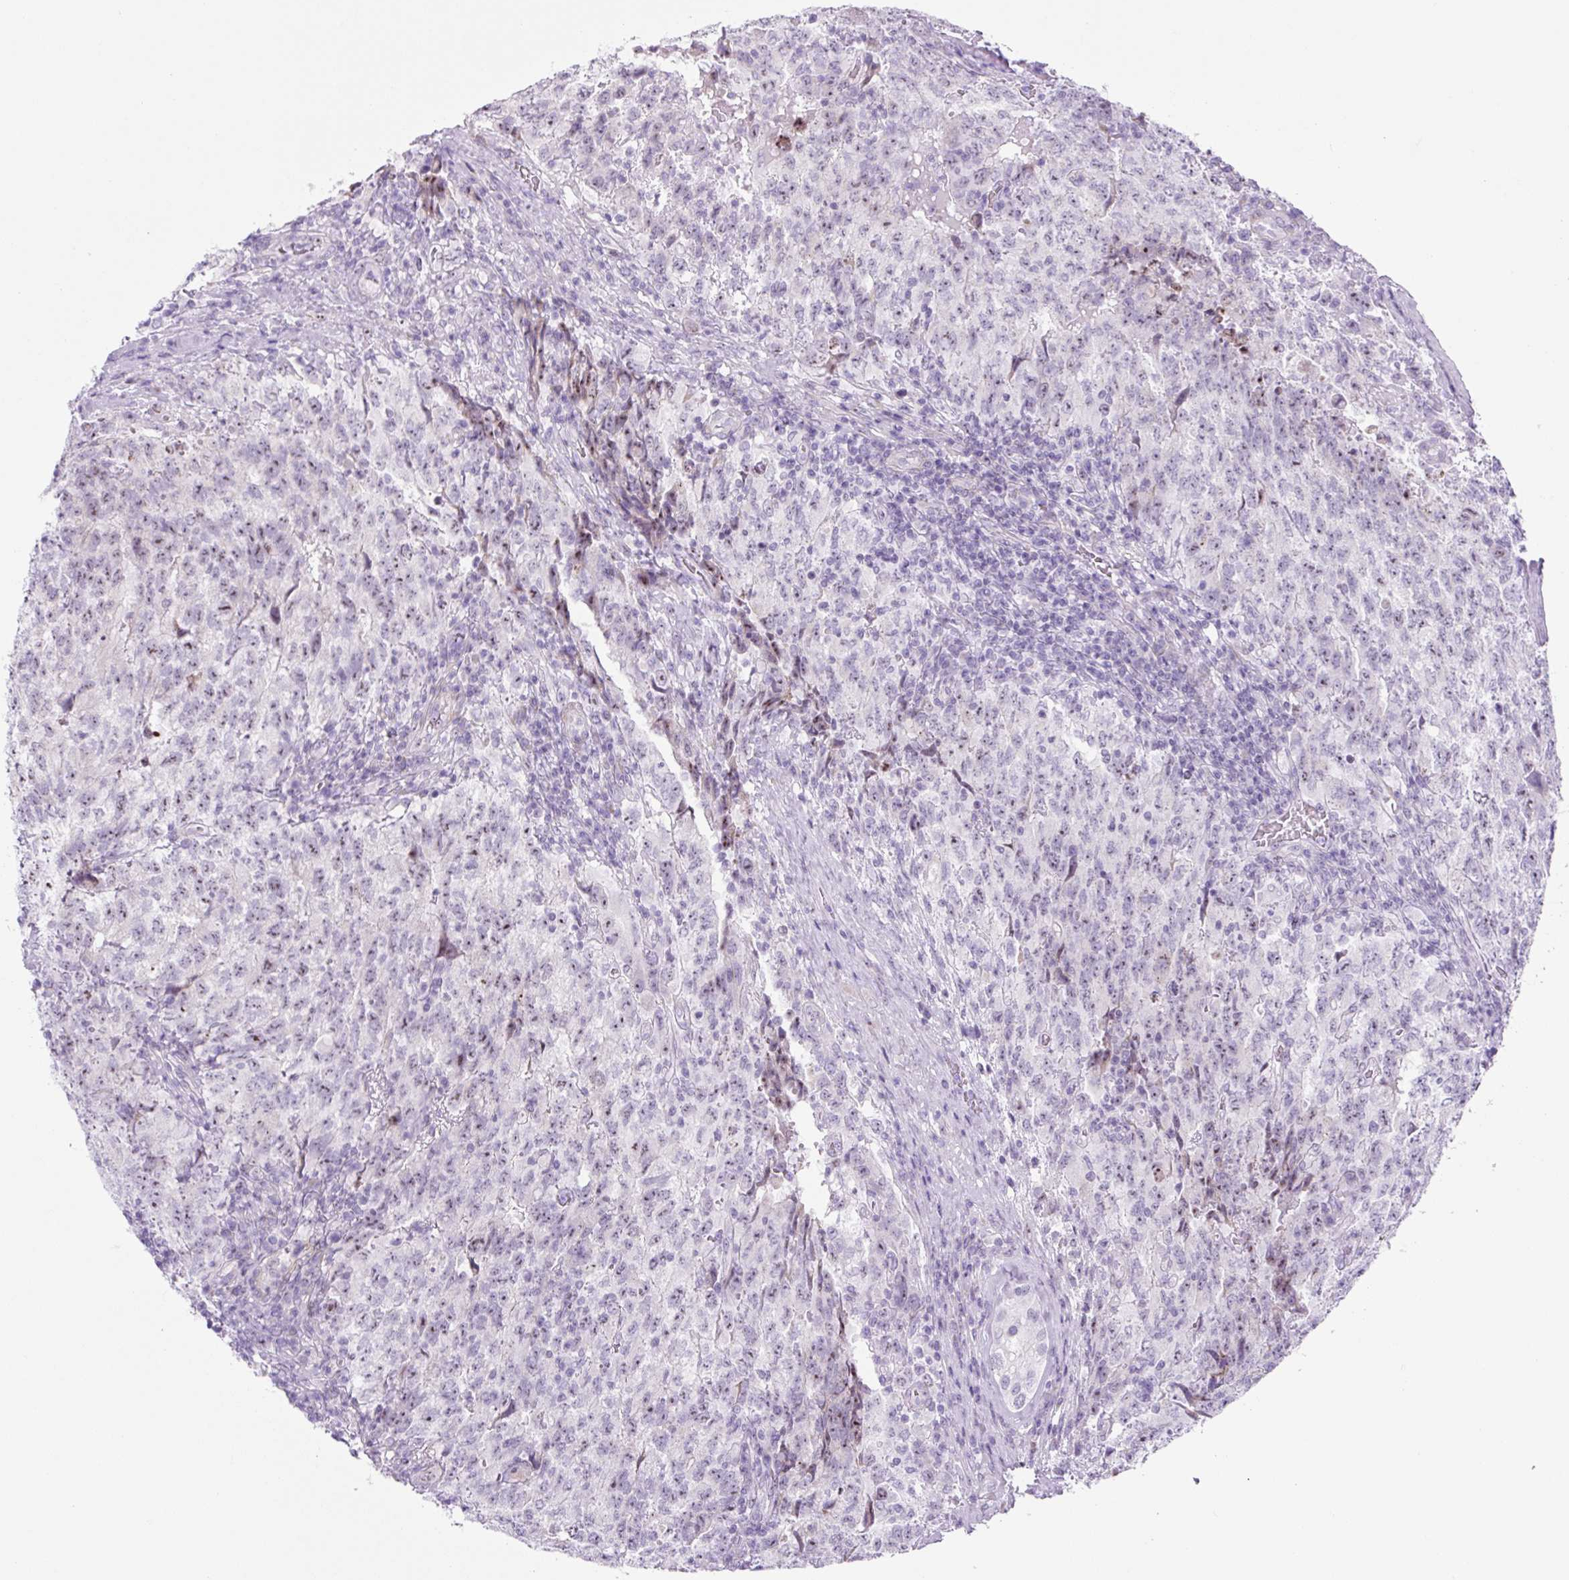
{"staining": {"intensity": "moderate", "quantity": "<25%", "location": "nuclear"}, "tissue": "testis cancer", "cell_type": "Tumor cells", "image_type": "cancer", "snomed": [{"axis": "morphology", "description": "Carcinoma, Embryonal, NOS"}, {"axis": "topography", "description": "Testis"}], "caption": "Testis embryonal carcinoma tissue shows moderate nuclear staining in approximately <25% of tumor cells, visualized by immunohistochemistry. (brown staining indicates protein expression, while blue staining denotes nuclei).", "gene": "RRS1", "patient": {"sex": "male", "age": 34}}